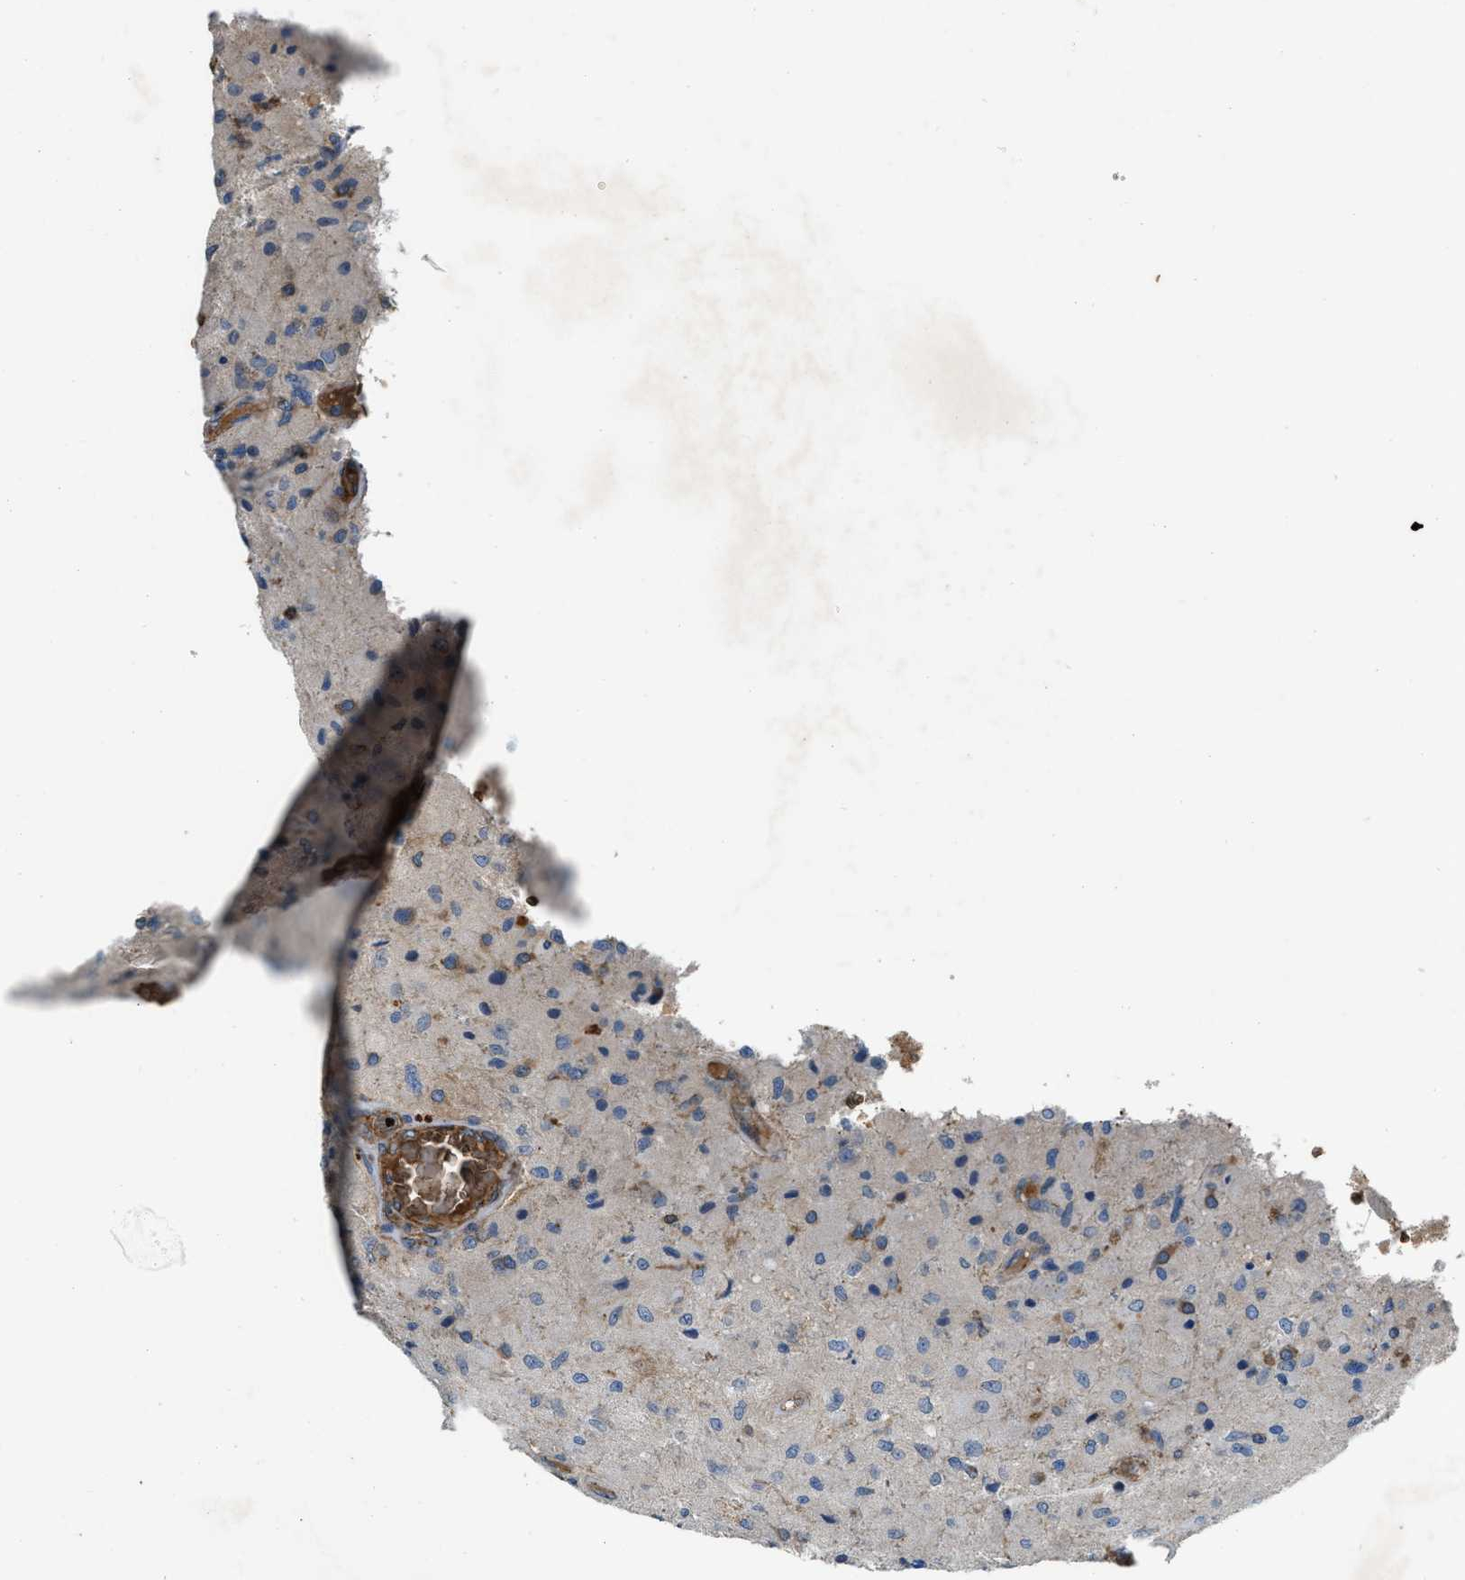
{"staining": {"intensity": "negative", "quantity": "none", "location": "none"}, "tissue": "glioma", "cell_type": "Tumor cells", "image_type": "cancer", "snomed": [{"axis": "morphology", "description": "Normal tissue, NOS"}, {"axis": "morphology", "description": "Glioma, malignant, High grade"}, {"axis": "topography", "description": "Cerebral cortex"}], "caption": "High power microscopy micrograph of an immunohistochemistry histopathology image of glioma, revealing no significant expression in tumor cells.", "gene": "ERC1", "patient": {"sex": "male", "age": 77}}